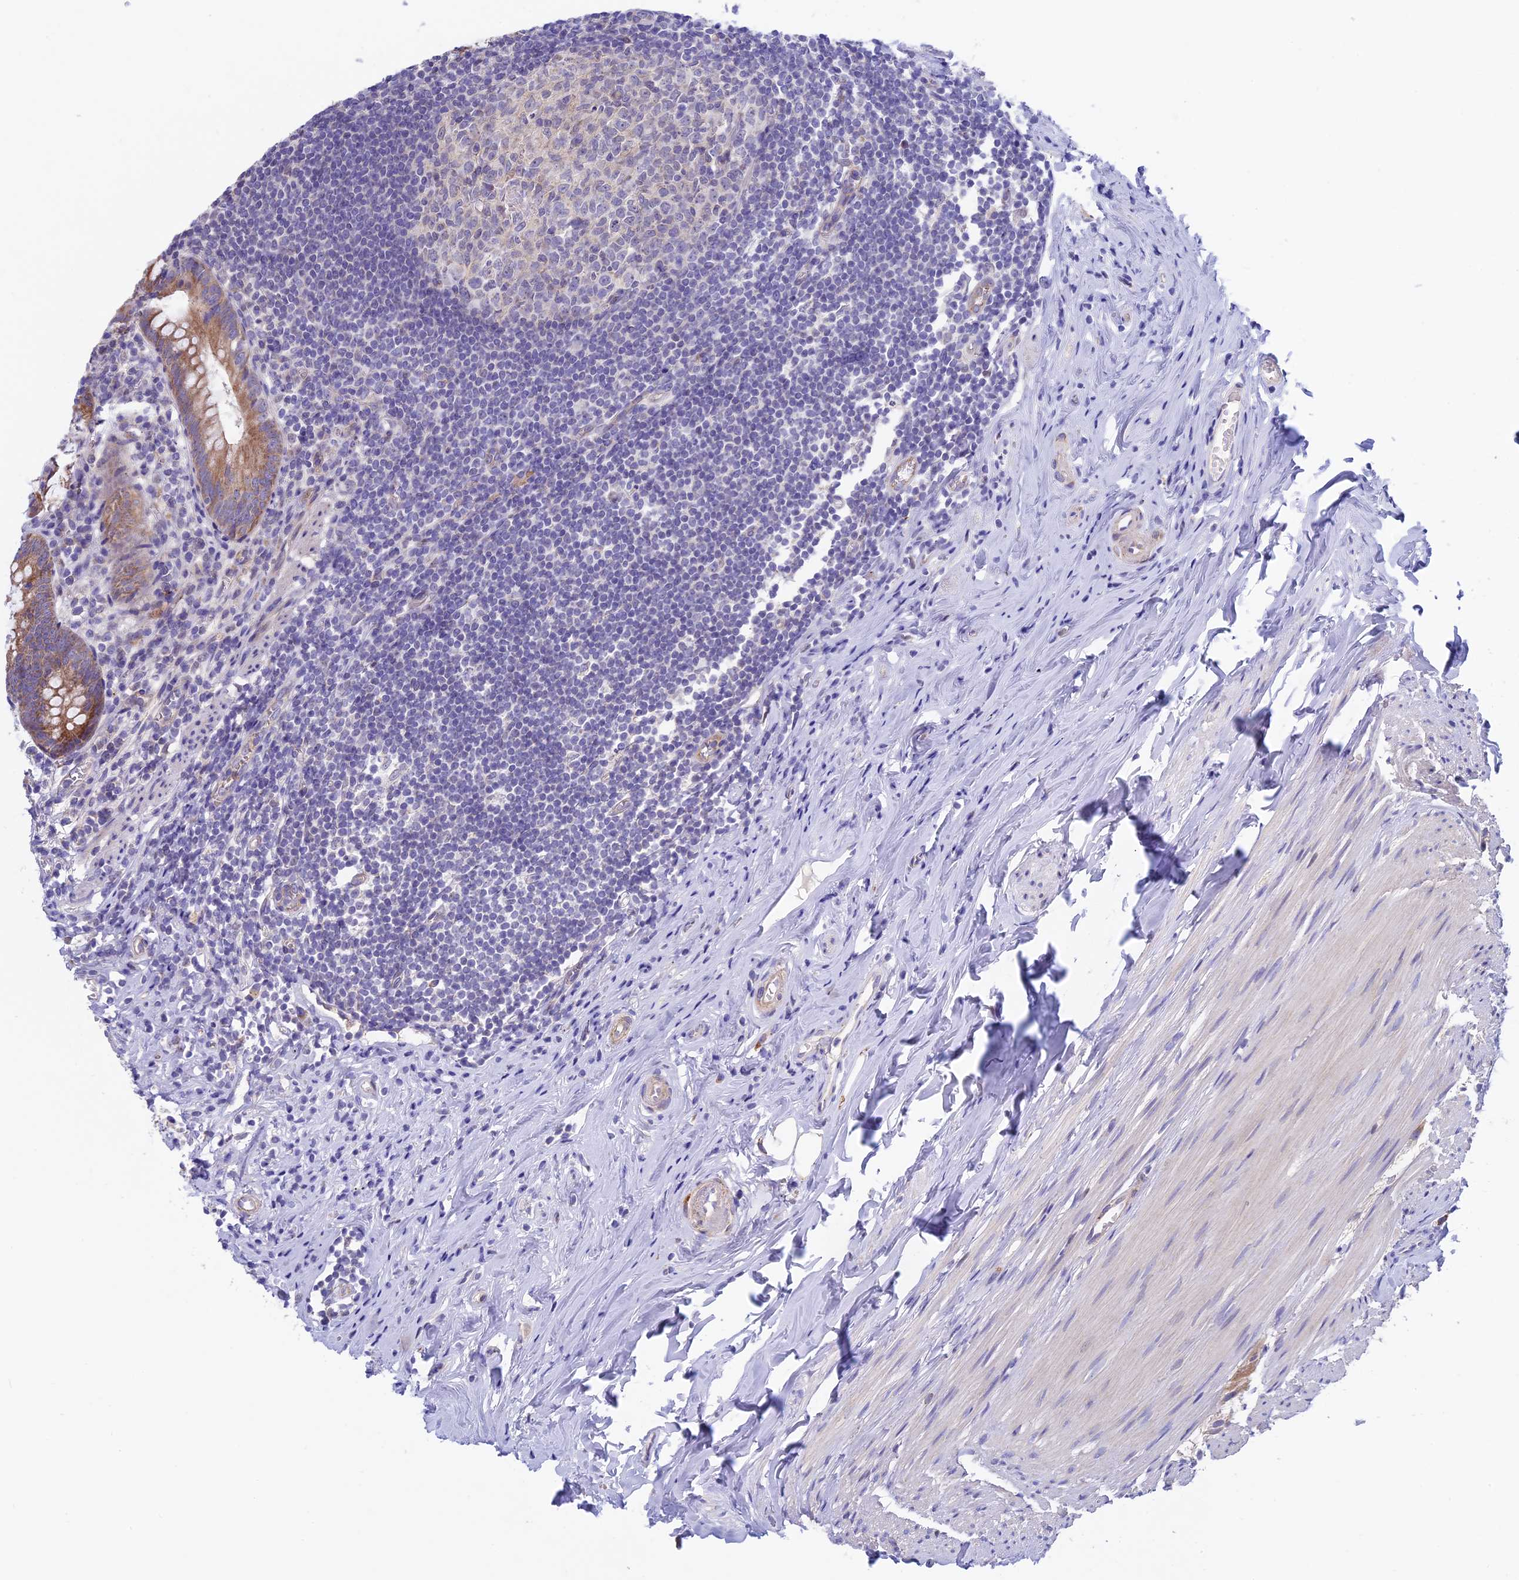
{"staining": {"intensity": "moderate", "quantity": ">75%", "location": "cytoplasmic/membranous"}, "tissue": "appendix", "cell_type": "Glandular cells", "image_type": "normal", "snomed": [{"axis": "morphology", "description": "Normal tissue, NOS"}, {"axis": "topography", "description": "Appendix"}], "caption": "IHC (DAB (3,3'-diaminobenzidine)) staining of normal human appendix reveals moderate cytoplasmic/membranous protein positivity in about >75% of glandular cells.", "gene": "ETFDH", "patient": {"sex": "female", "age": 51}}